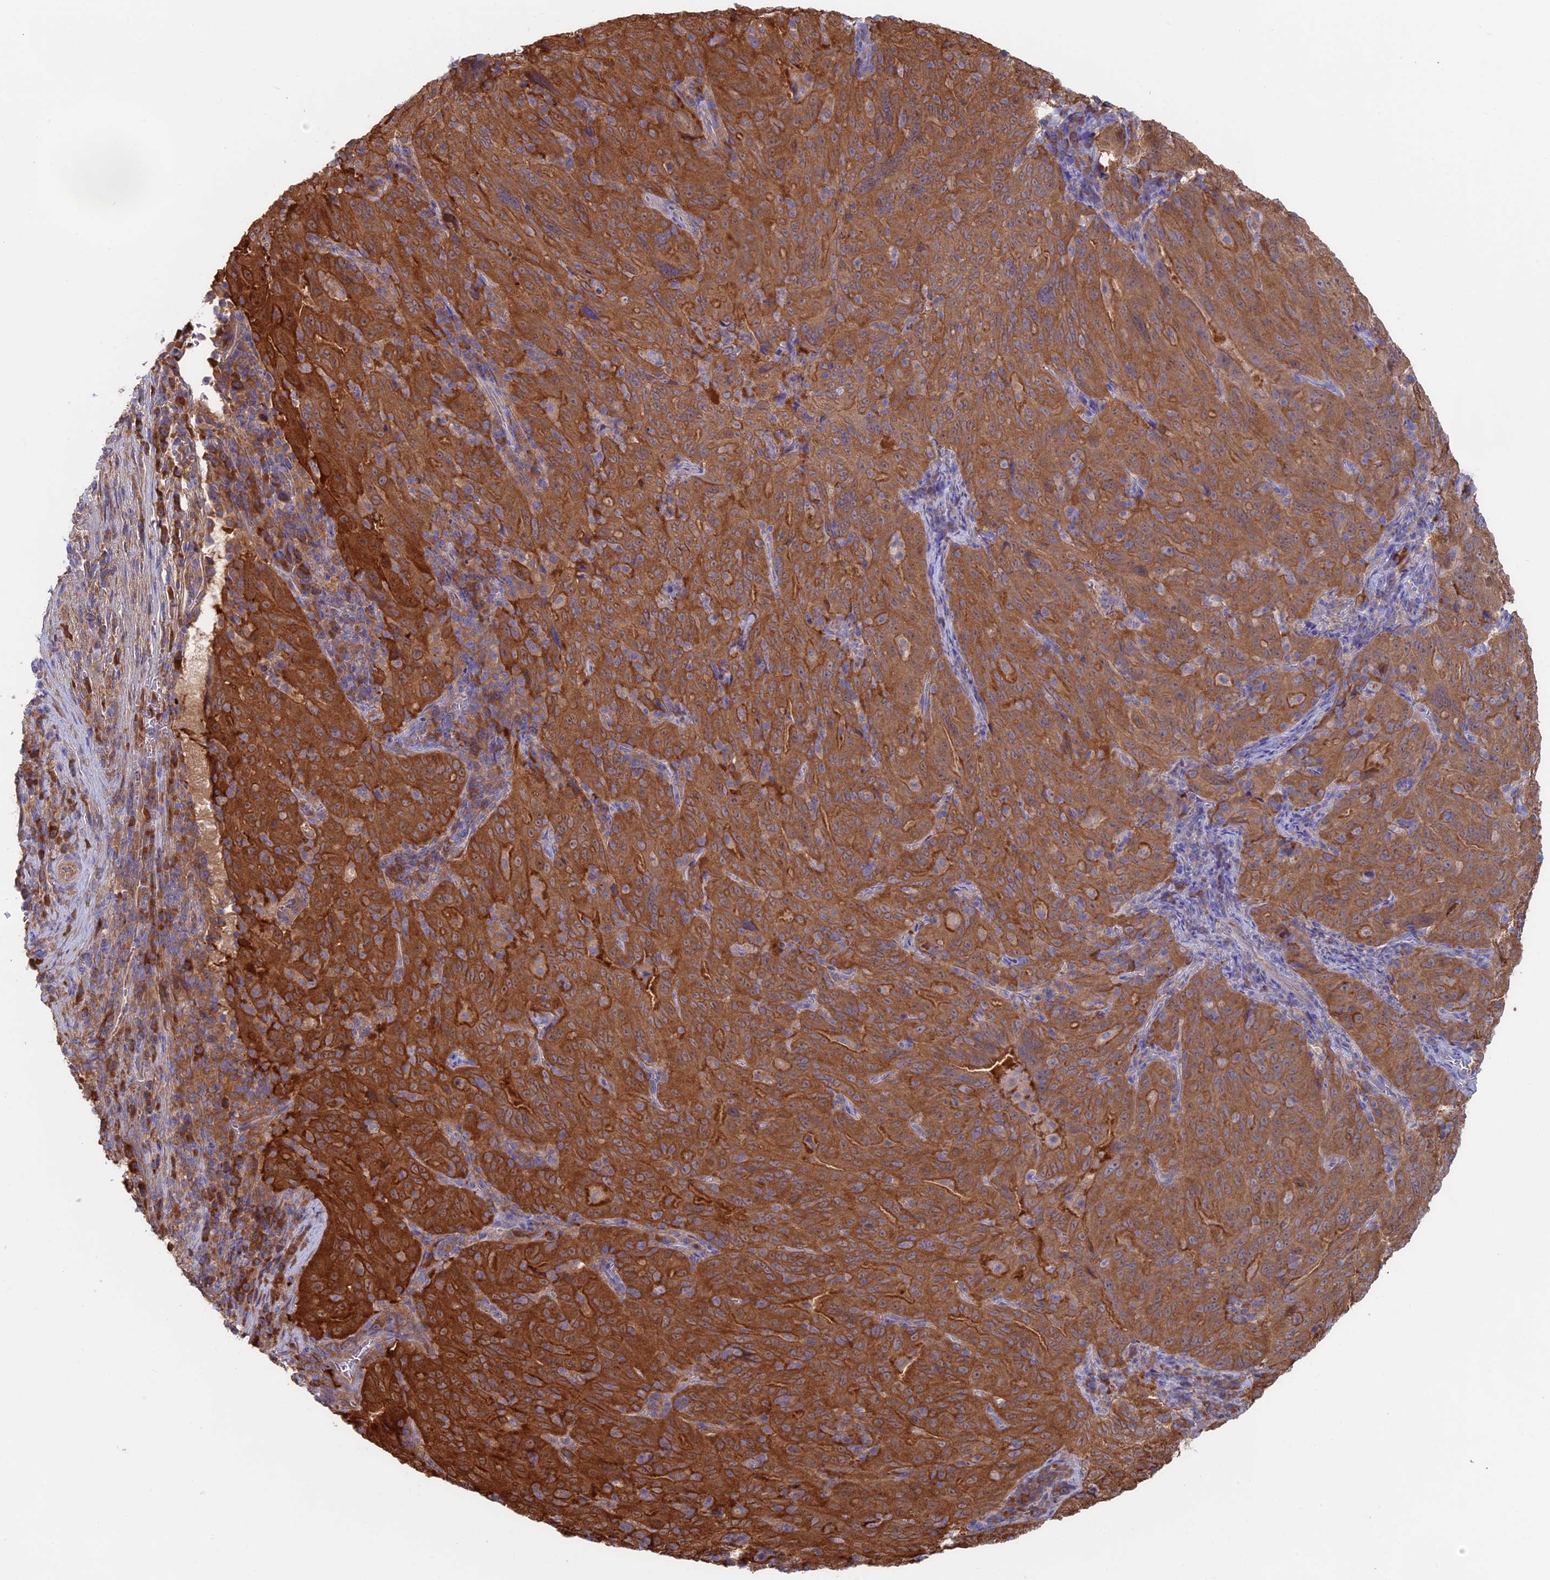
{"staining": {"intensity": "strong", "quantity": ">75%", "location": "cytoplasmic/membranous"}, "tissue": "pancreatic cancer", "cell_type": "Tumor cells", "image_type": "cancer", "snomed": [{"axis": "morphology", "description": "Adenocarcinoma, NOS"}, {"axis": "topography", "description": "Pancreas"}], "caption": "Pancreatic adenocarcinoma stained for a protein (brown) shows strong cytoplasmic/membranous positive expression in approximately >75% of tumor cells.", "gene": "SYNDIG1L", "patient": {"sex": "male", "age": 63}}